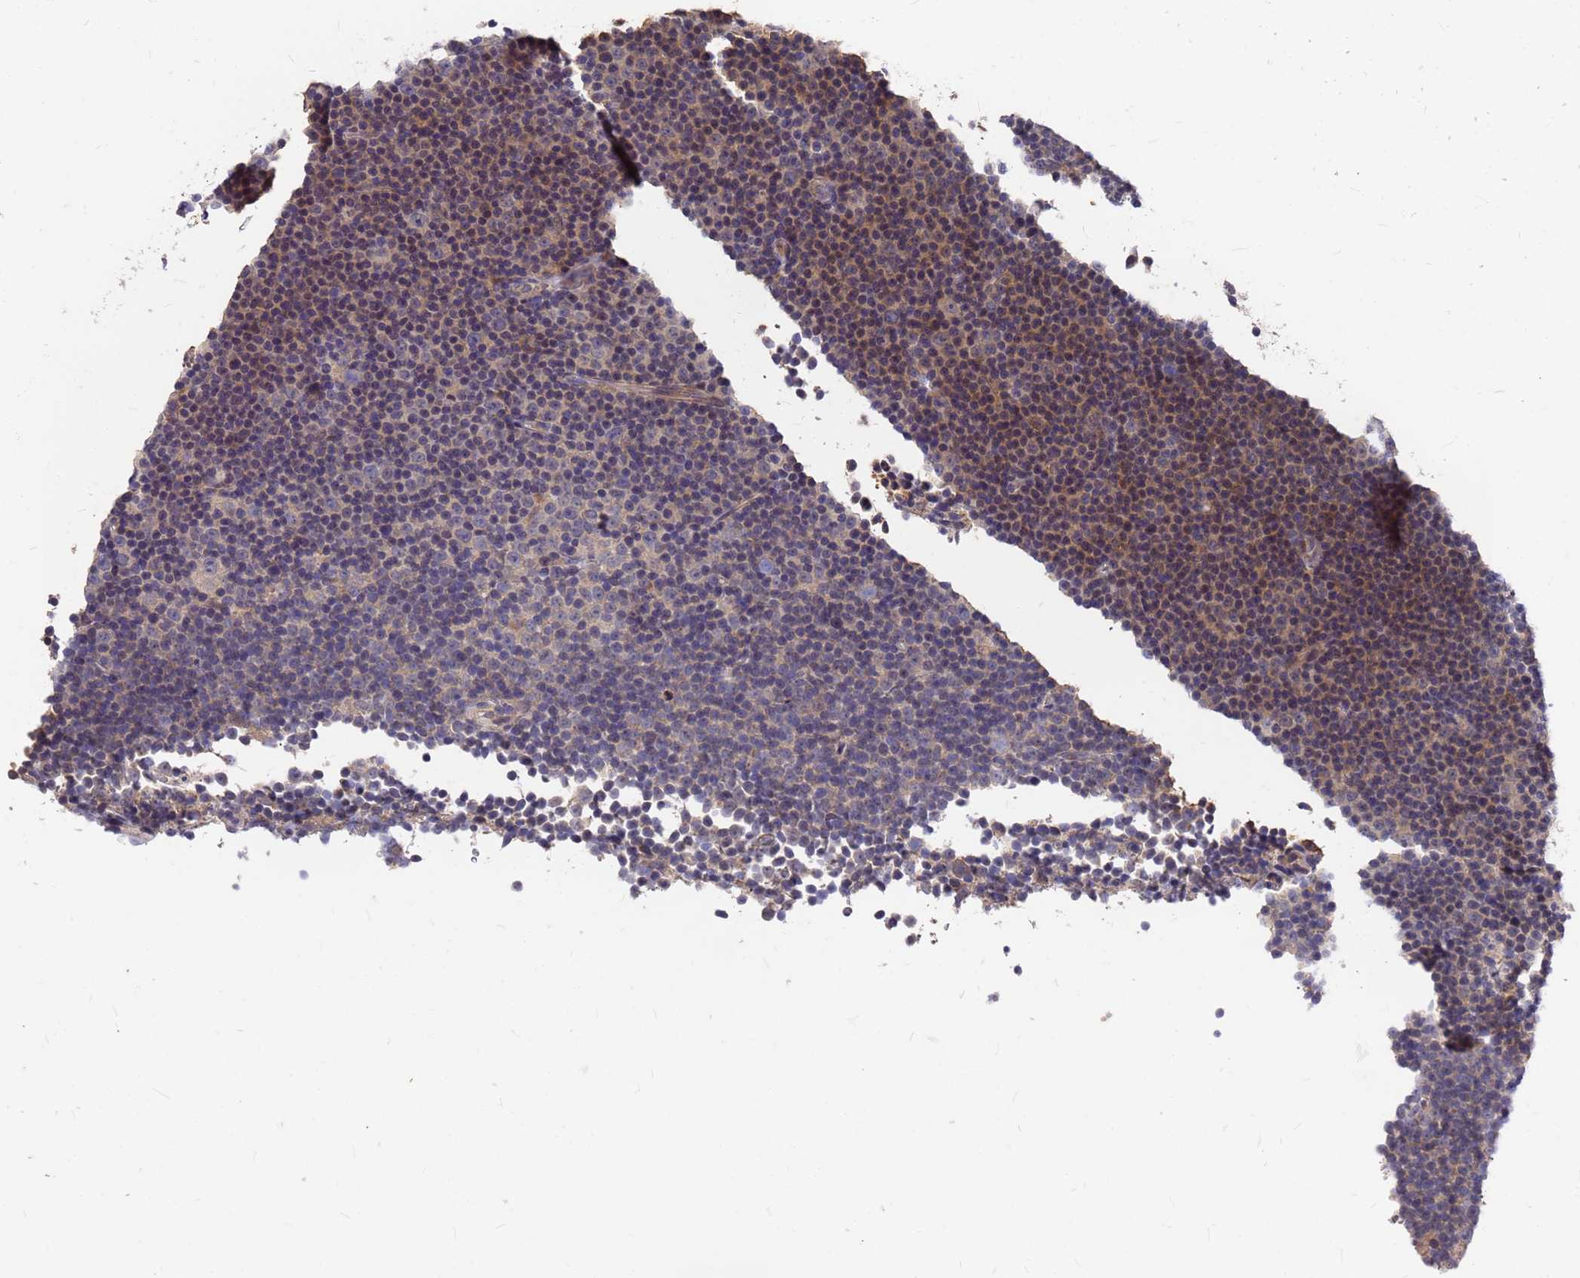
{"staining": {"intensity": "negative", "quantity": "none", "location": "none"}, "tissue": "lymphoma", "cell_type": "Tumor cells", "image_type": "cancer", "snomed": [{"axis": "morphology", "description": "Malignant lymphoma, non-Hodgkin's type, Low grade"}, {"axis": "topography", "description": "Lymph node"}], "caption": "High power microscopy micrograph of an immunohistochemistry (IHC) micrograph of lymphoma, revealing no significant expression in tumor cells.", "gene": "ZNF717", "patient": {"sex": "female", "age": 67}}